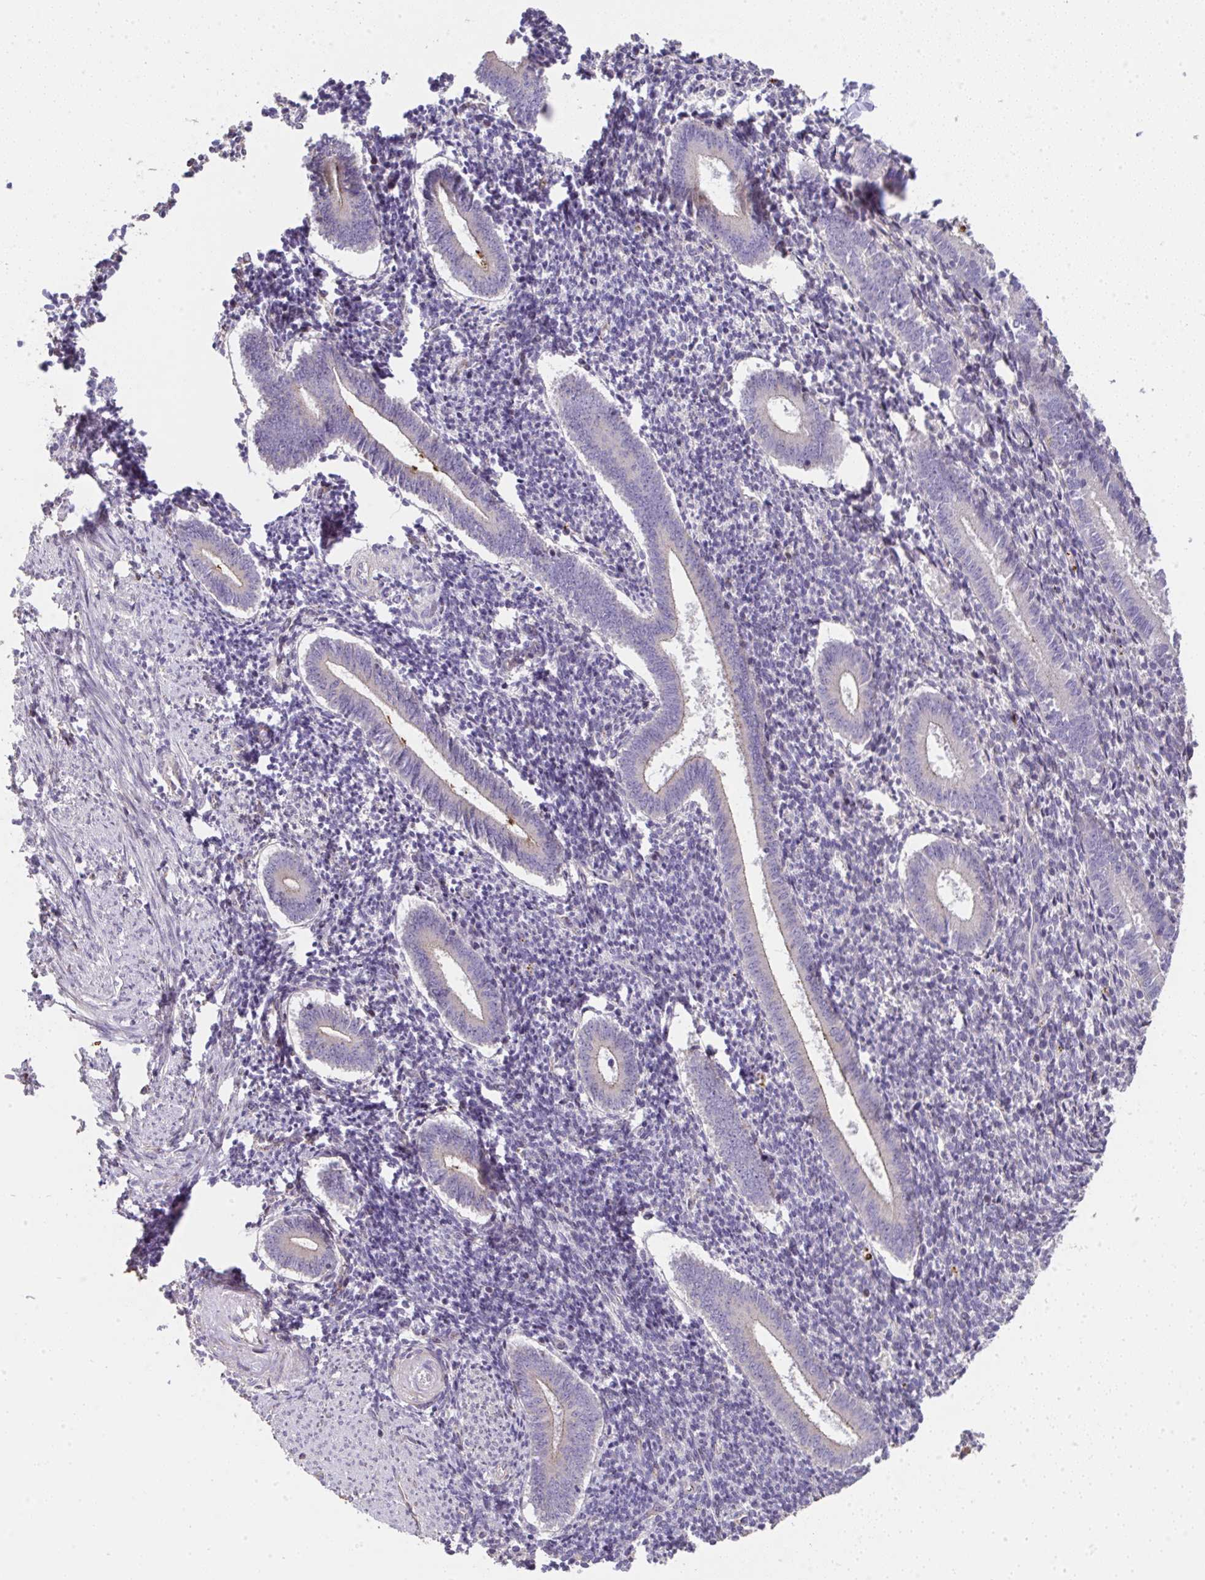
{"staining": {"intensity": "negative", "quantity": "none", "location": "none"}, "tissue": "endometrium", "cell_type": "Cells in endometrial stroma", "image_type": "normal", "snomed": [{"axis": "morphology", "description": "Normal tissue, NOS"}, {"axis": "topography", "description": "Endometrium"}], "caption": "An IHC image of unremarkable endometrium is shown. There is no staining in cells in endometrial stroma of endometrium. (DAB (3,3'-diaminobenzidine) immunohistochemistry (IHC) visualized using brightfield microscopy, high magnification).", "gene": "RUNDC3B", "patient": {"sex": "female", "age": 25}}